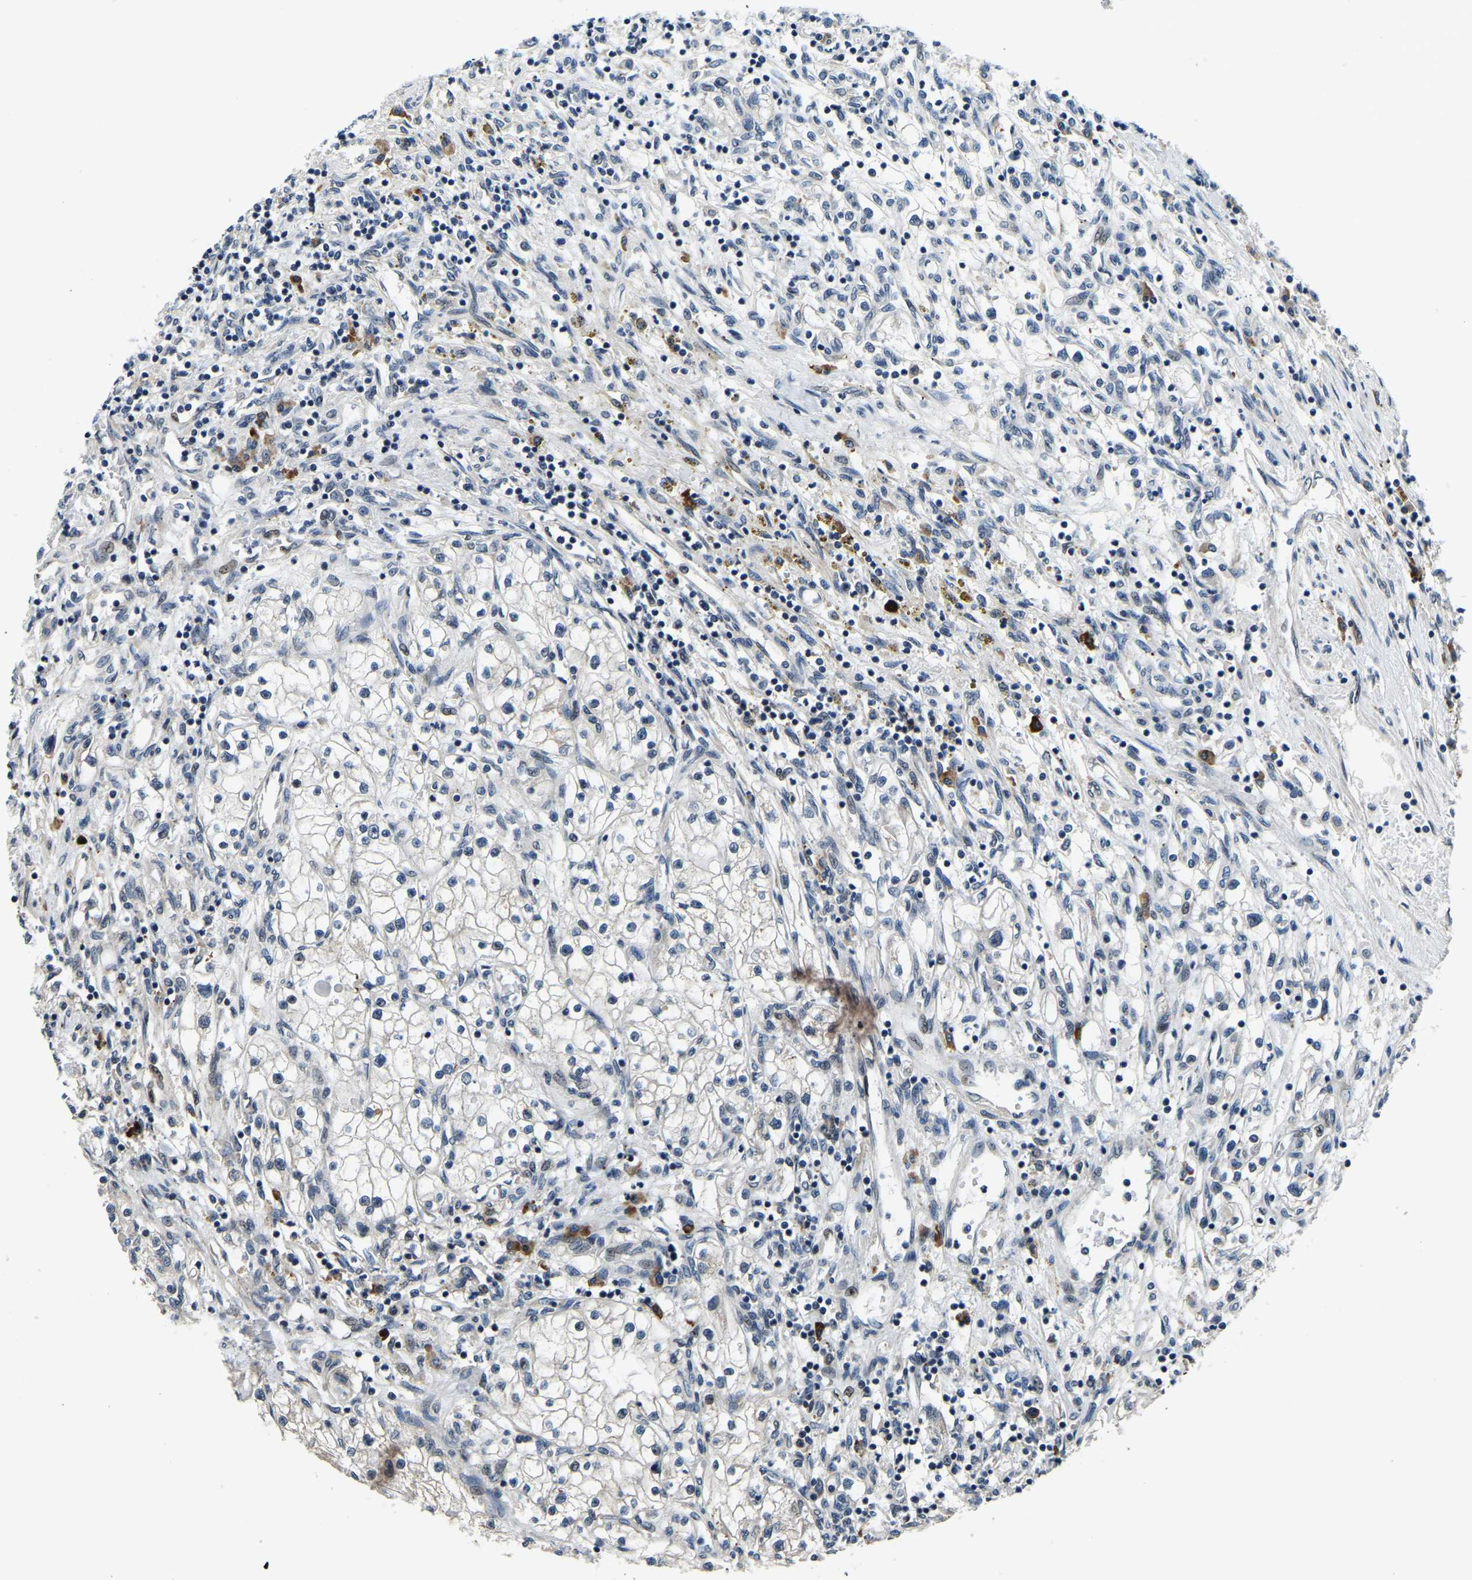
{"staining": {"intensity": "negative", "quantity": "none", "location": "none"}, "tissue": "renal cancer", "cell_type": "Tumor cells", "image_type": "cancer", "snomed": [{"axis": "morphology", "description": "Adenocarcinoma, NOS"}, {"axis": "topography", "description": "Kidney"}], "caption": "An image of human renal cancer is negative for staining in tumor cells. The staining was performed using DAB (3,3'-diaminobenzidine) to visualize the protein expression in brown, while the nuclei were stained in blue with hematoxylin (Magnification: 20x).", "gene": "ING2", "patient": {"sex": "male", "age": 68}}